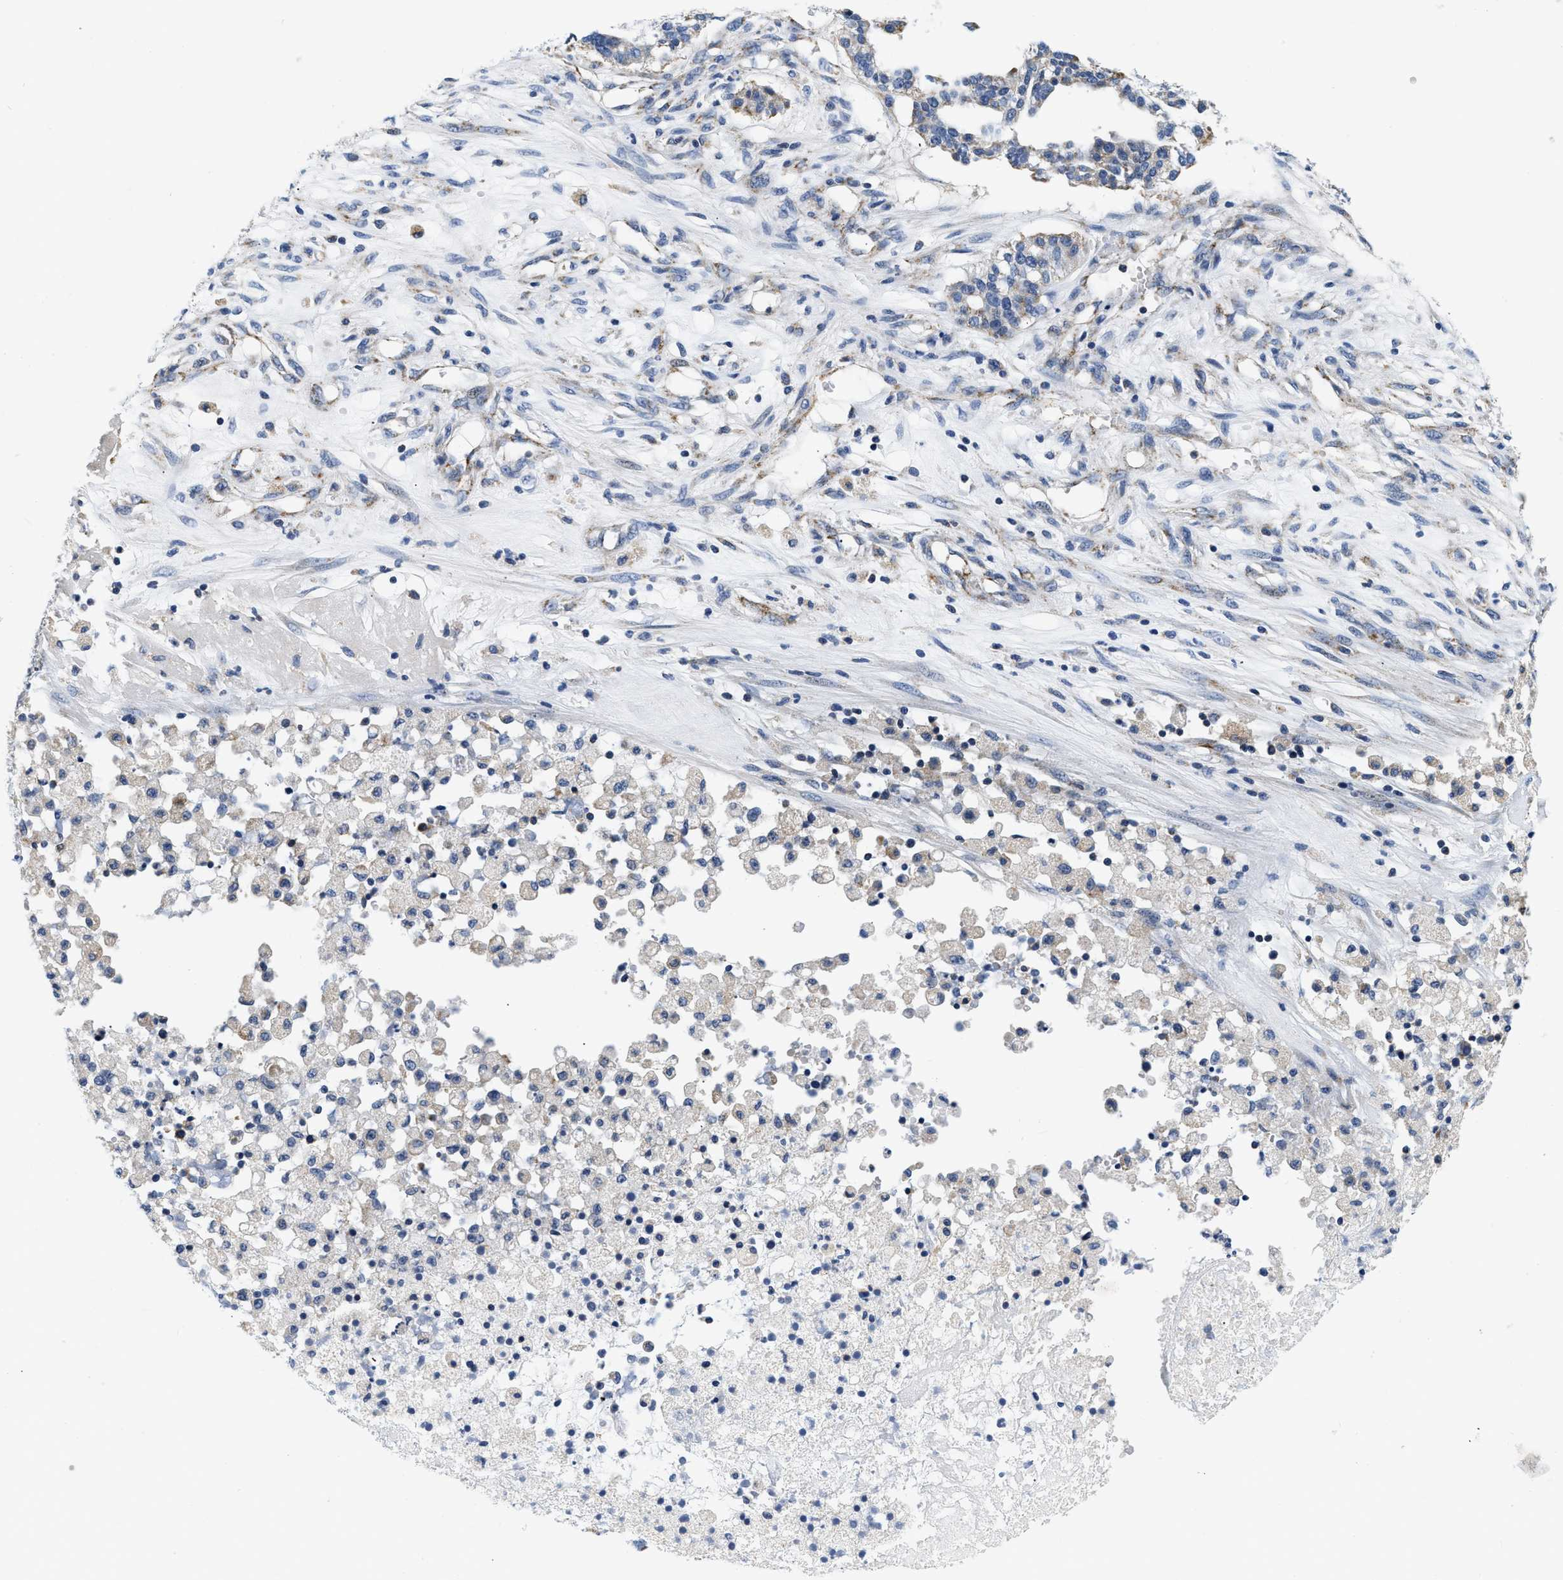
{"staining": {"intensity": "moderate", "quantity": "<25%", "location": "cytoplasmic/membranous"}, "tissue": "ovarian cancer", "cell_type": "Tumor cells", "image_type": "cancer", "snomed": [{"axis": "morphology", "description": "Cystadenocarcinoma, serous, NOS"}, {"axis": "topography", "description": "Ovary"}], "caption": "Ovarian cancer stained with DAB (3,3'-diaminobenzidine) IHC shows low levels of moderate cytoplasmic/membranous expression in approximately <25% of tumor cells. The protein is stained brown, and the nuclei are stained in blue (DAB (3,3'-diaminobenzidine) IHC with brightfield microscopy, high magnification).", "gene": "PDP1", "patient": {"sex": "female", "age": 59}}